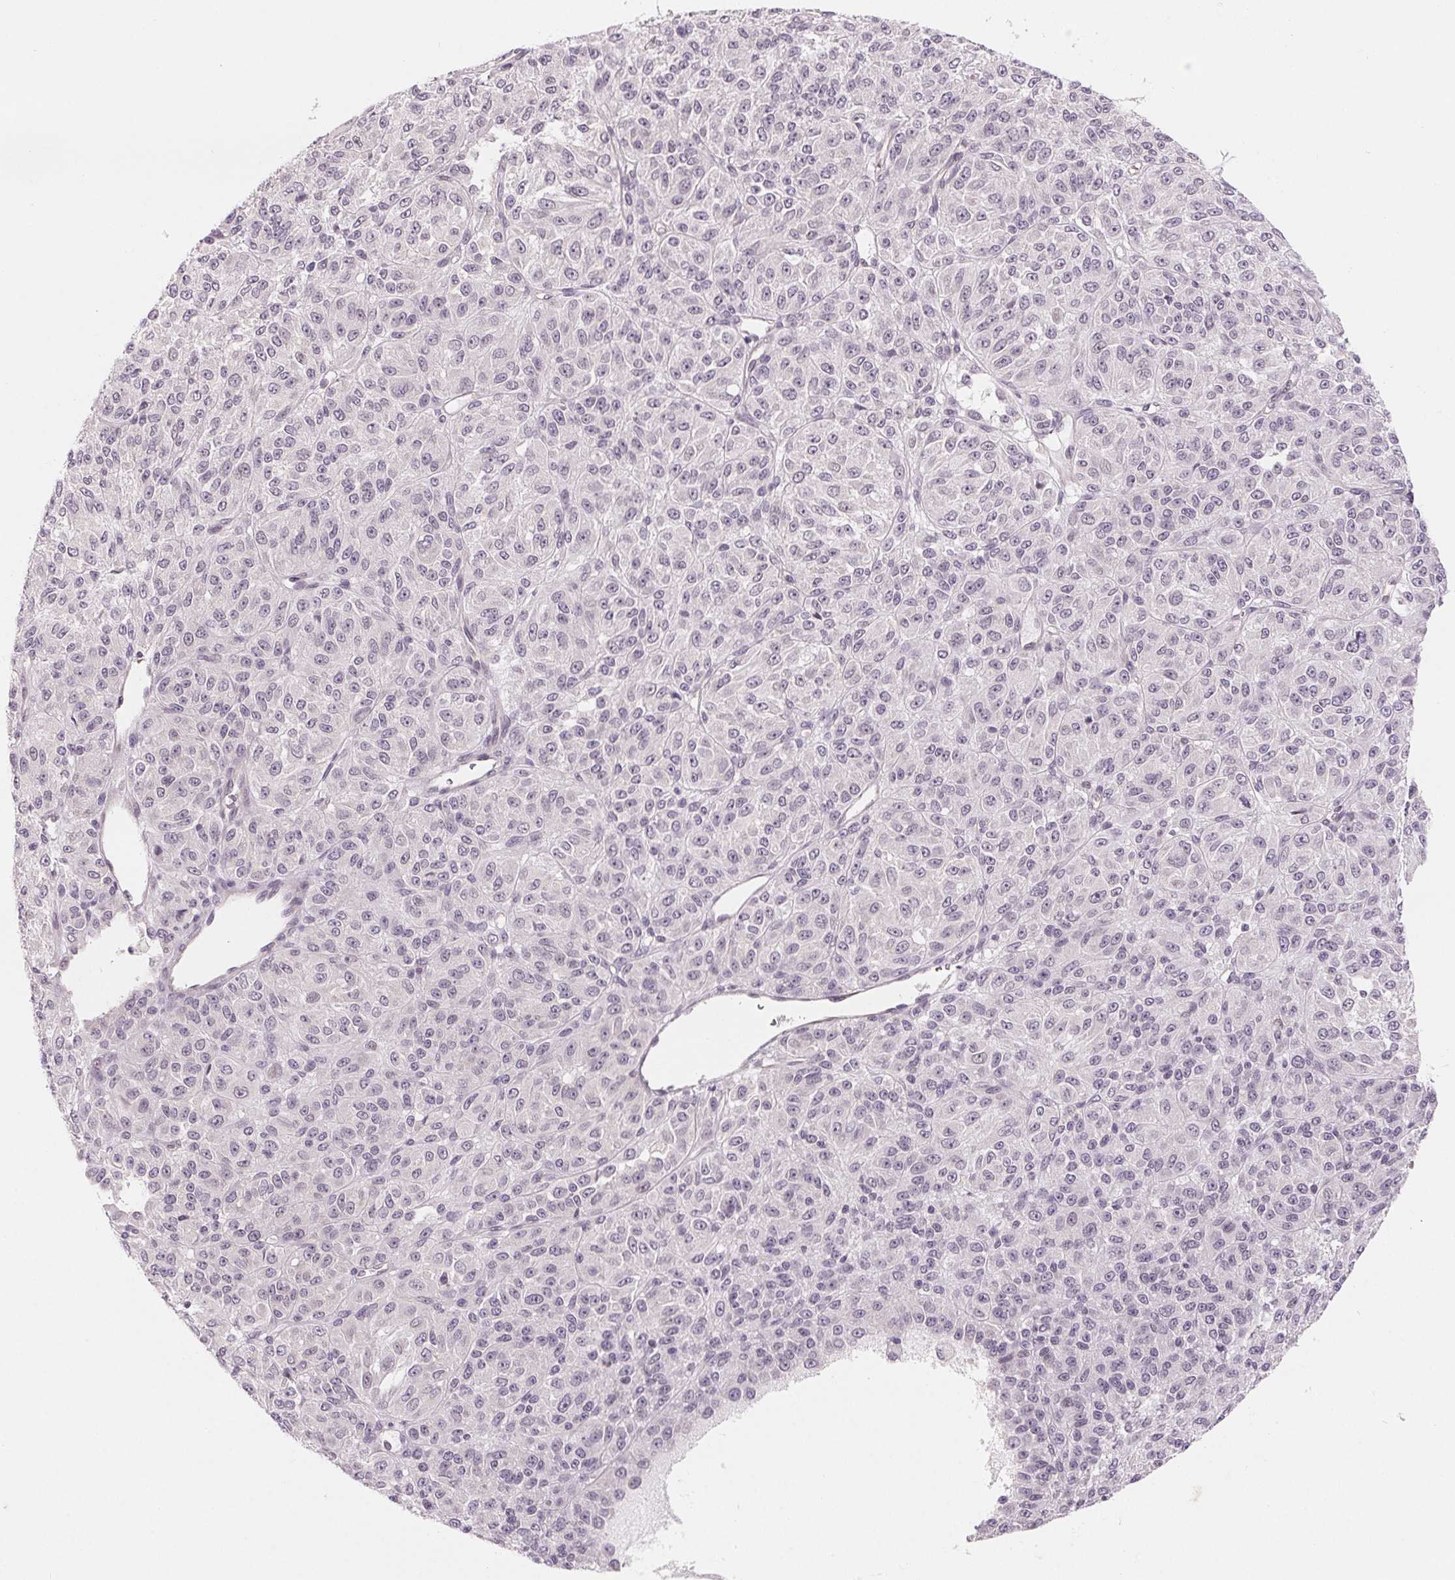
{"staining": {"intensity": "negative", "quantity": "none", "location": "none"}, "tissue": "melanoma", "cell_type": "Tumor cells", "image_type": "cancer", "snomed": [{"axis": "morphology", "description": "Malignant melanoma, Metastatic site"}, {"axis": "topography", "description": "Brain"}], "caption": "Immunohistochemical staining of malignant melanoma (metastatic site) demonstrates no significant positivity in tumor cells.", "gene": "CFC1", "patient": {"sex": "female", "age": 56}}